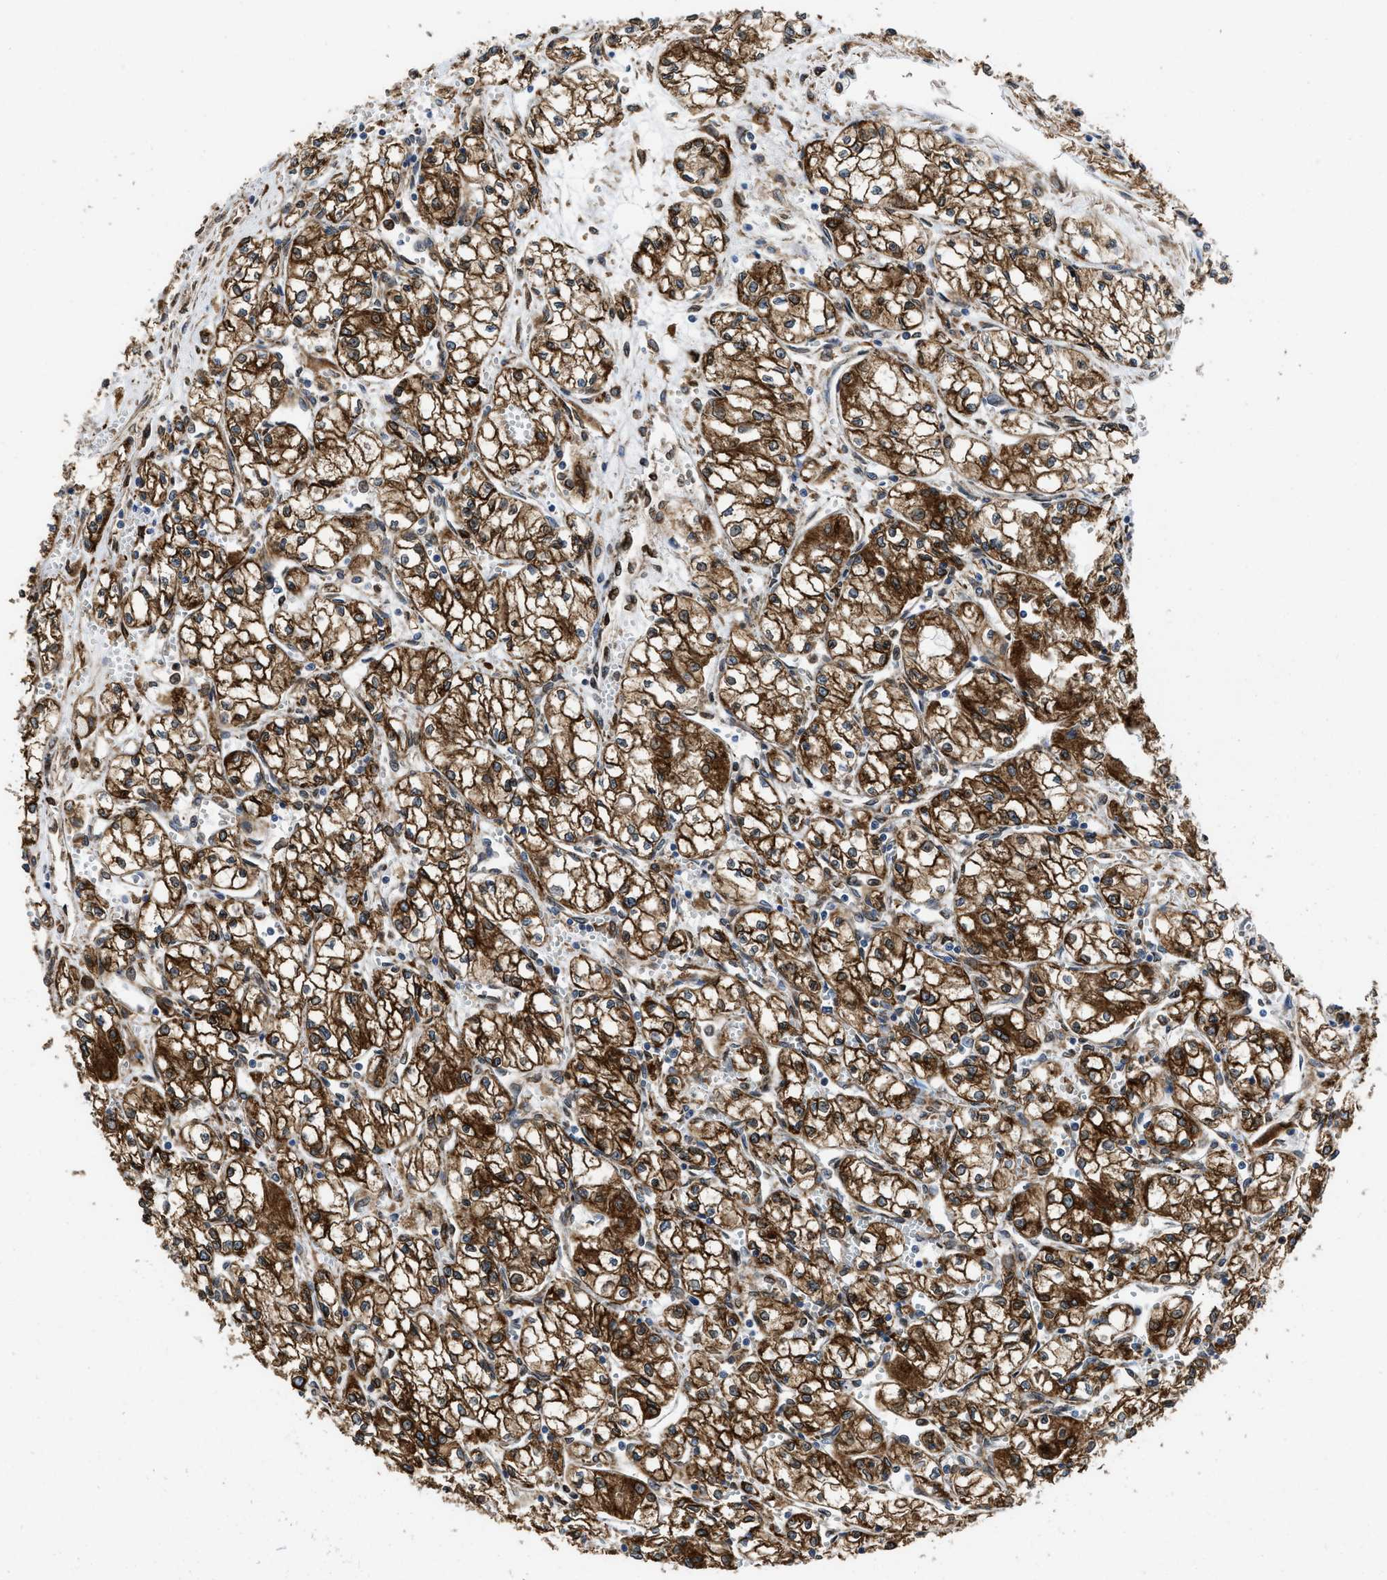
{"staining": {"intensity": "strong", "quantity": ">75%", "location": "cytoplasmic/membranous"}, "tissue": "renal cancer", "cell_type": "Tumor cells", "image_type": "cancer", "snomed": [{"axis": "morphology", "description": "Normal tissue, NOS"}, {"axis": "morphology", "description": "Adenocarcinoma, NOS"}, {"axis": "topography", "description": "Kidney"}], "caption": "High-power microscopy captured an IHC micrograph of adenocarcinoma (renal), revealing strong cytoplasmic/membranous expression in approximately >75% of tumor cells. The protein is stained brown, and the nuclei are stained in blue (DAB (3,3'-diaminobenzidine) IHC with brightfield microscopy, high magnification).", "gene": "ERLIN2", "patient": {"sex": "male", "age": 59}}